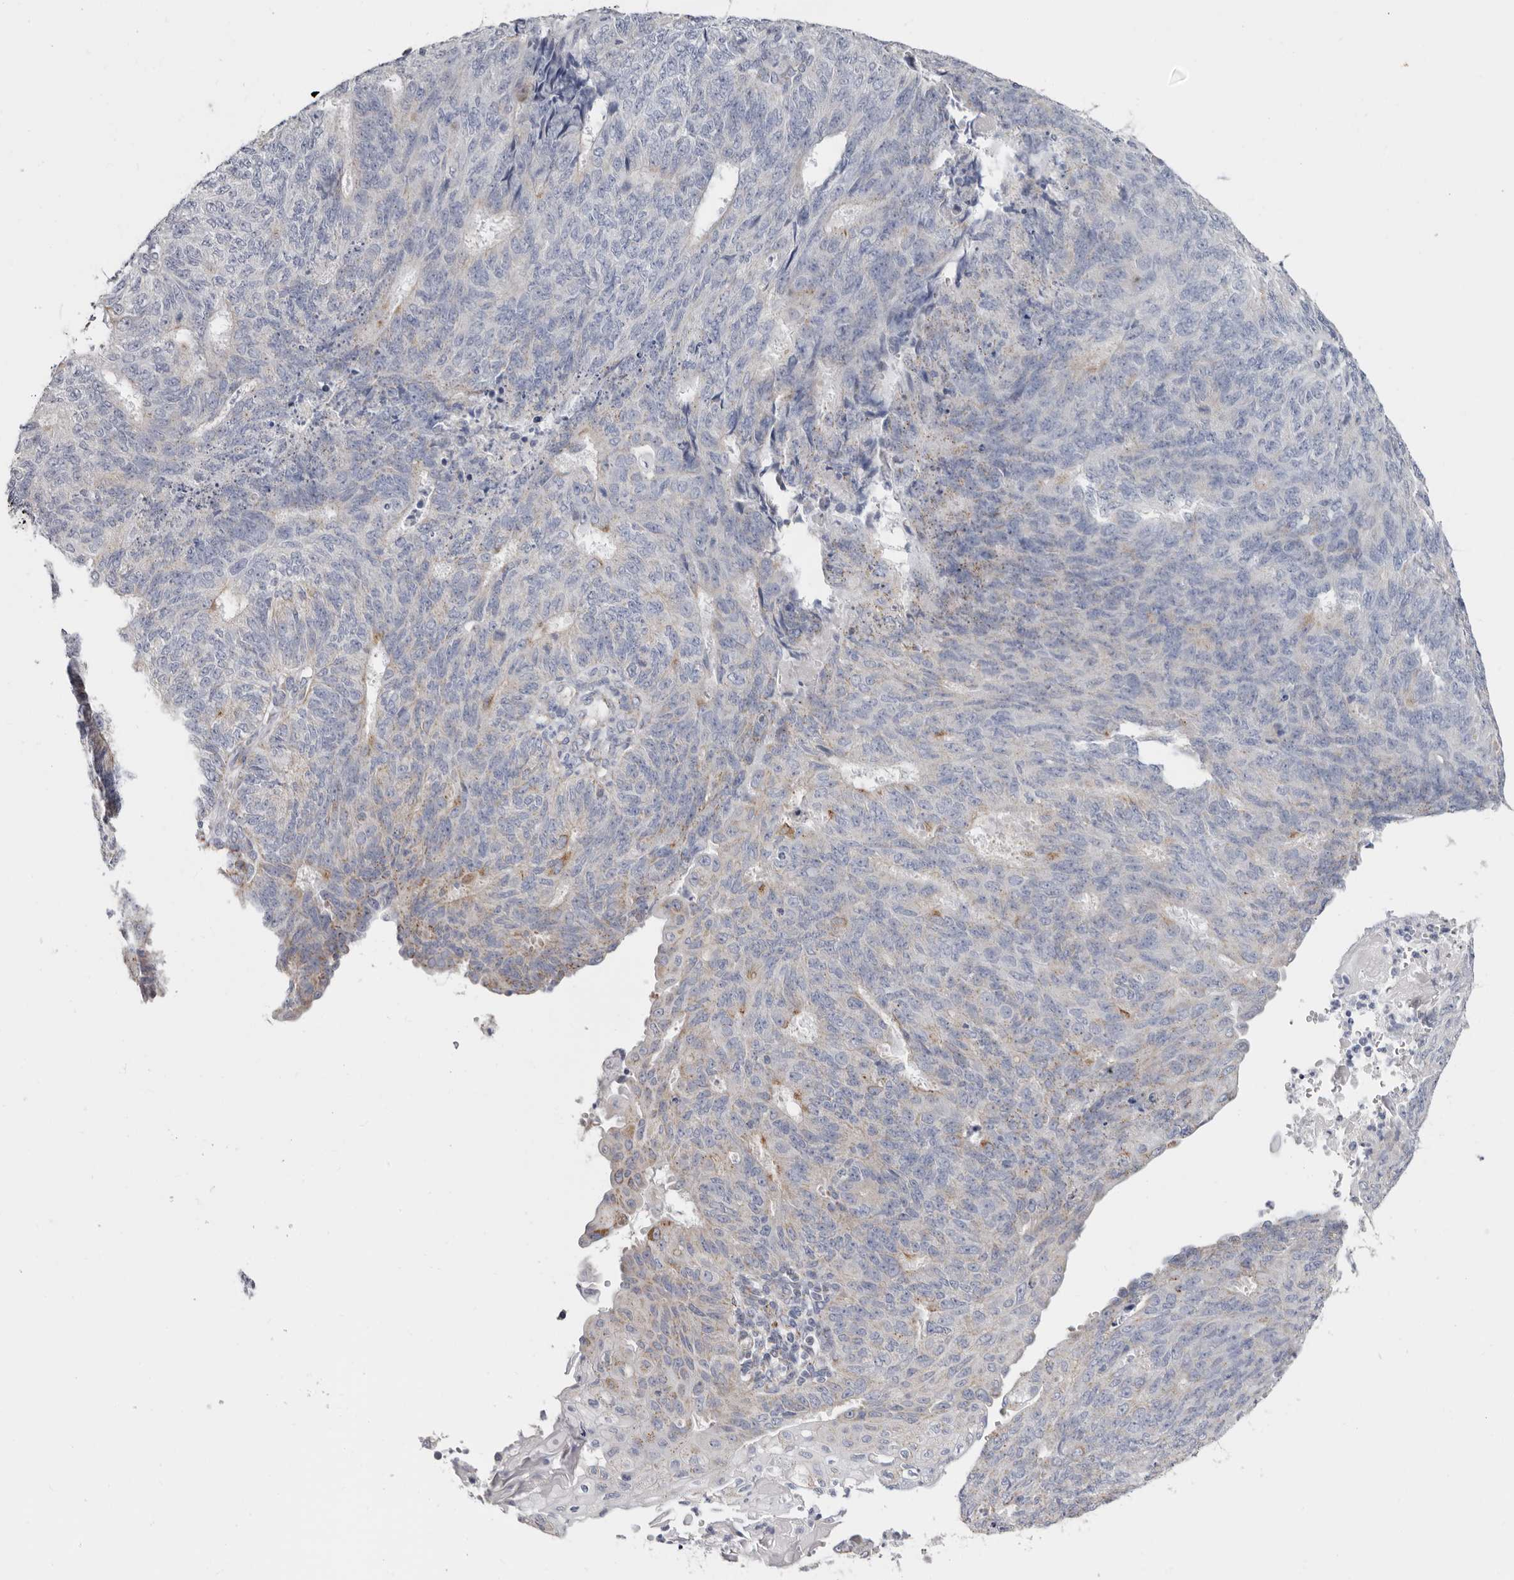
{"staining": {"intensity": "weak", "quantity": "<25%", "location": "cytoplasmic/membranous"}, "tissue": "endometrial cancer", "cell_type": "Tumor cells", "image_type": "cancer", "snomed": [{"axis": "morphology", "description": "Adenocarcinoma, NOS"}, {"axis": "topography", "description": "Endometrium"}], "caption": "The immunohistochemistry (IHC) photomicrograph has no significant positivity in tumor cells of adenocarcinoma (endometrial) tissue.", "gene": "RSPO2", "patient": {"sex": "female", "age": 32}}